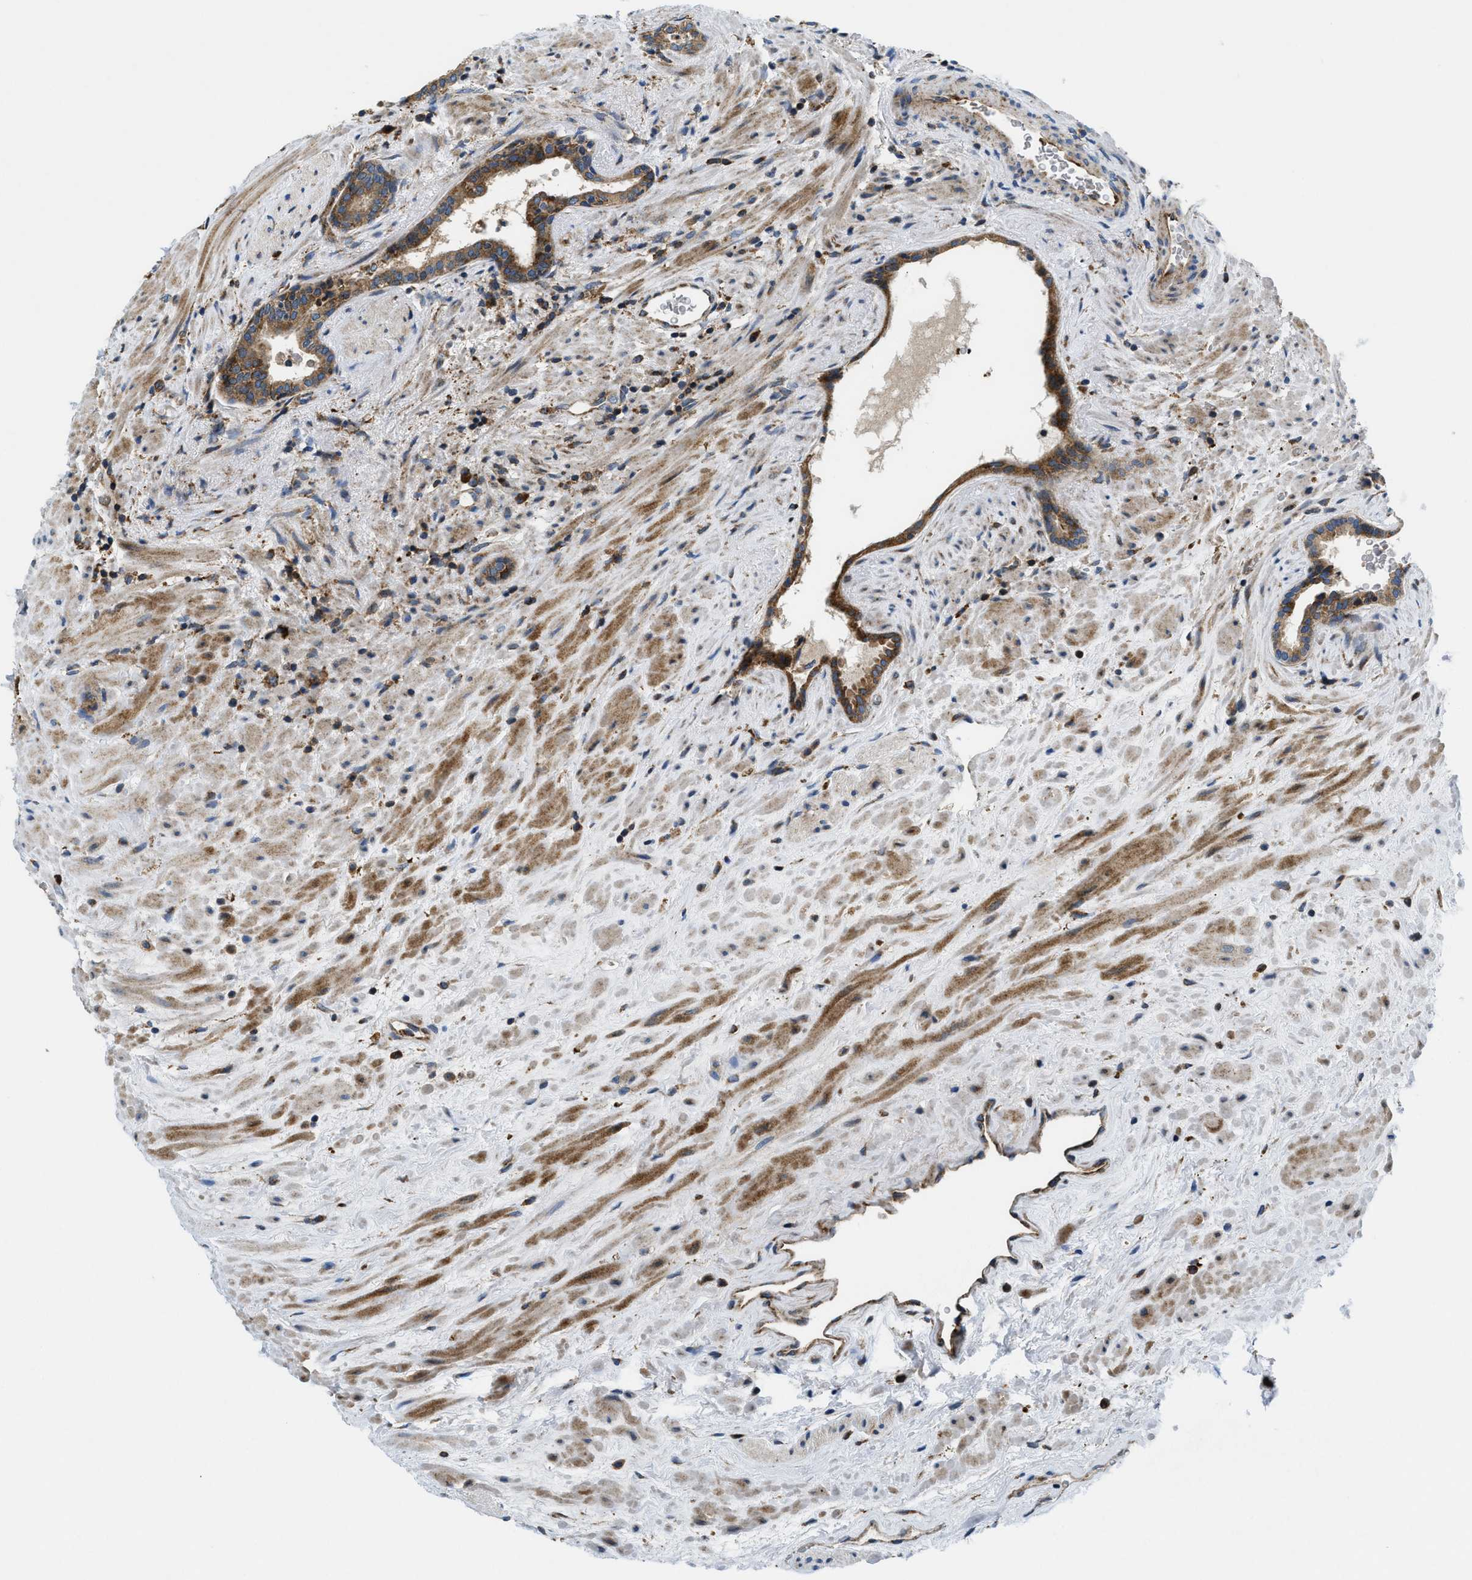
{"staining": {"intensity": "strong", "quantity": ">75%", "location": "cytoplasmic/membranous"}, "tissue": "prostate cancer", "cell_type": "Tumor cells", "image_type": "cancer", "snomed": [{"axis": "morphology", "description": "Adenocarcinoma, High grade"}, {"axis": "topography", "description": "Prostate"}], "caption": "The photomicrograph shows a brown stain indicating the presence of a protein in the cytoplasmic/membranous of tumor cells in adenocarcinoma (high-grade) (prostate). (DAB (3,3'-diaminobenzidine) IHC with brightfield microscopy, high magnification).", "gene": "CSPG4", "patient": {"sex": "male", "age": 71}}